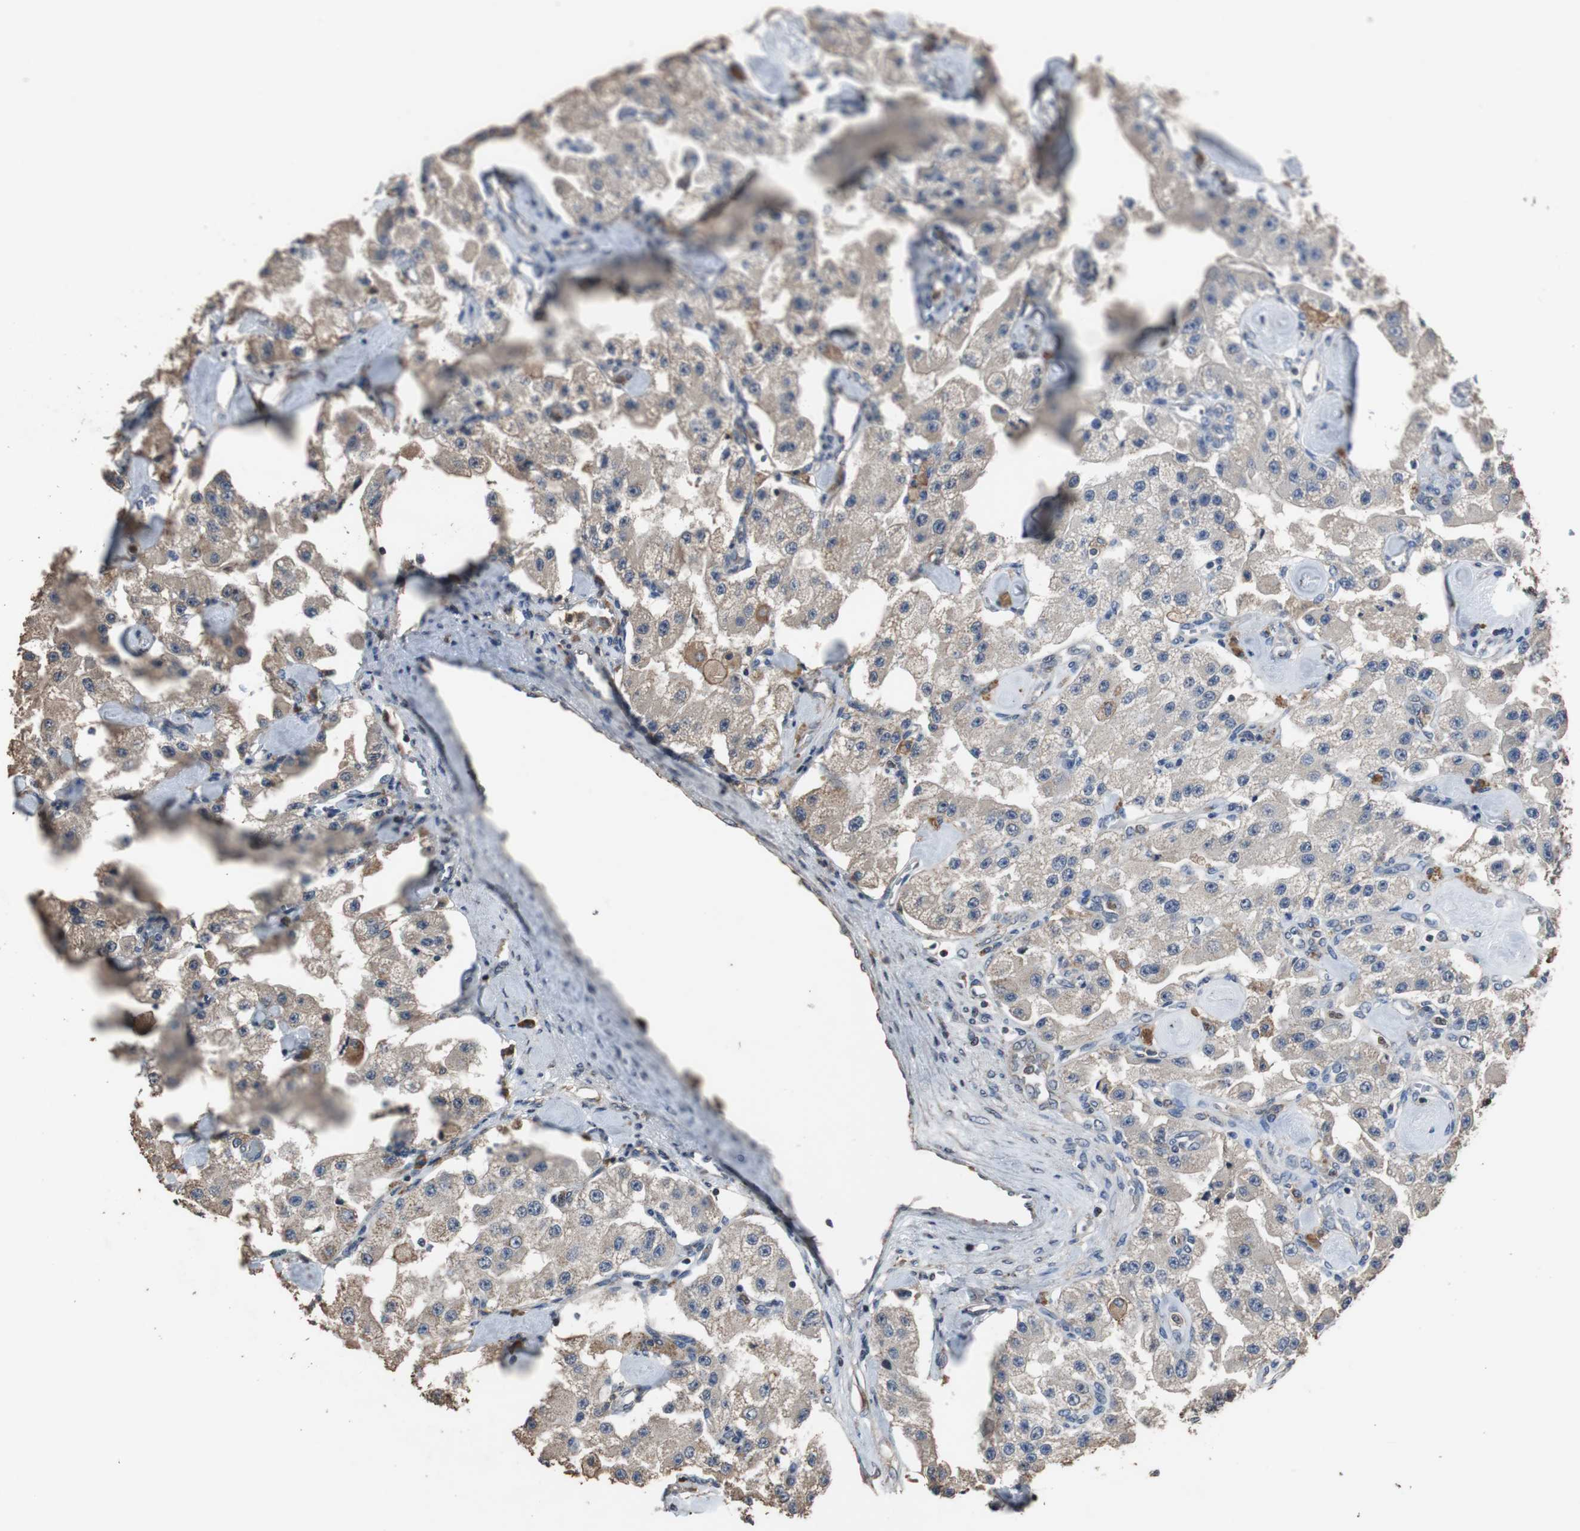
{"staining": {"intensity": "weak", "quantity": ">75%", "location": "cytoplasmic/membranous"}, "tissue": "carcinoid", "cell_type": "Tumor cells", "image_type": "cancer", "snomed": [{"axis": "morphology", "description": "Carcinoid, malignant, NOS"}, {"axis": "topography", "description": "Pancreas"}], "caption": "Immunohistochemistry photomicrograph of neoplastic tissue: human carcinoid (malignant) stained using immunohistochemistry reveals low levels of weak protein expression localized specifically in the cytoplasmic/membranous of tumor cells, appearing as a cytoplasmic/membranous brown color.", "gene": "SCIMP", "patient": {"sex": "male", "age": 41}}